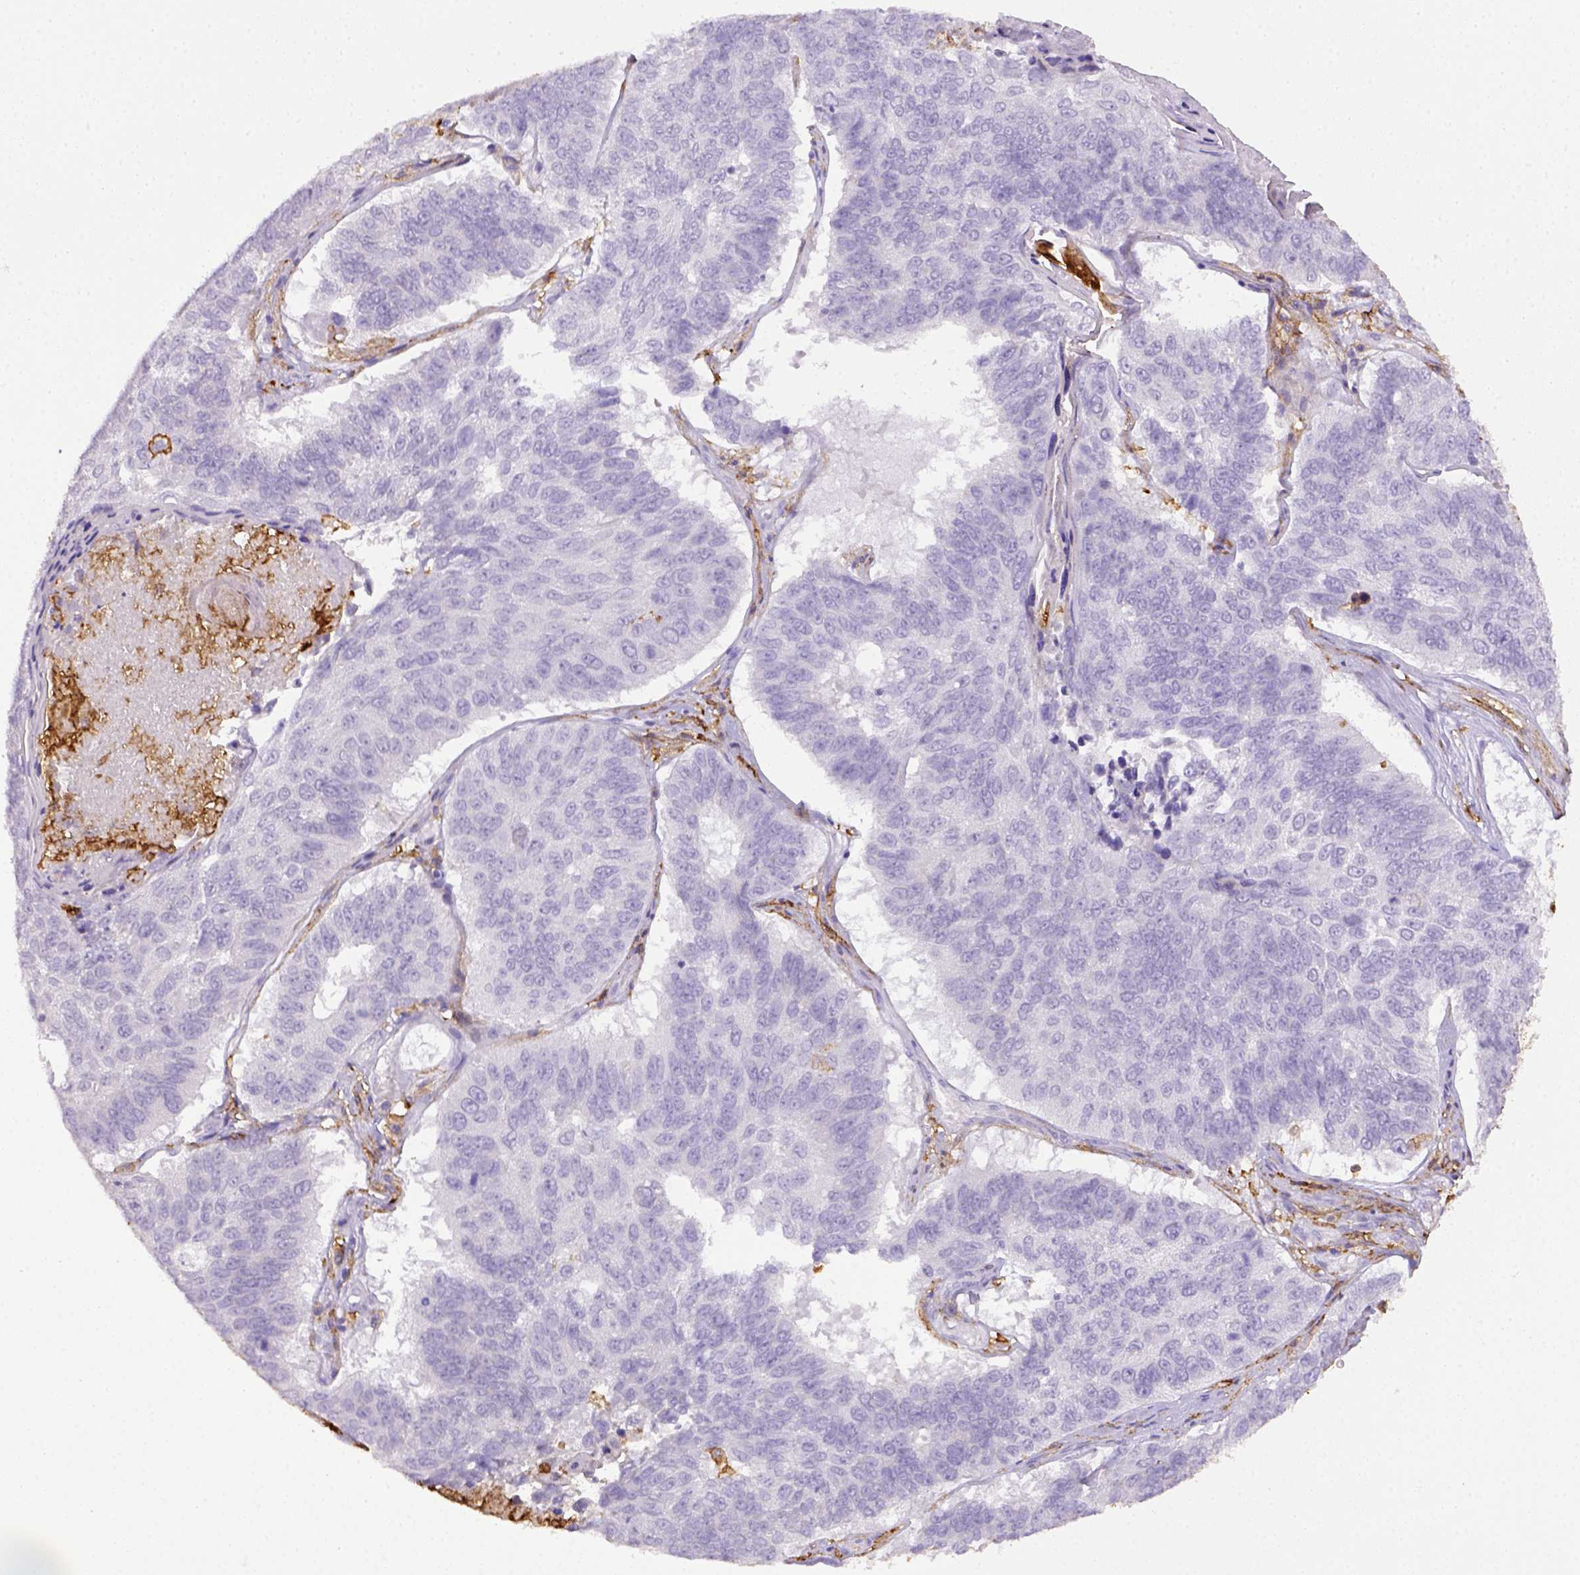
{"staining": {"intensity": "negative", "quantity": "none", "location": "none"}, "tissue": "lung cancer", "cell_type": "Tumor cells", "image_type": "cancer", "snomed": [{"axis": "morphology", "description": "Squamous cell carcinoma, NOS"}, {"axis": "topography", "description": "Lung"}], "caption": "Immunohistochemistry (IHC) of squamous cell carcinoma (lung) demonstrates no expression in tumor cells.", "gene": "ITGAM", "patient": {"sex": "male", "age": 73}}